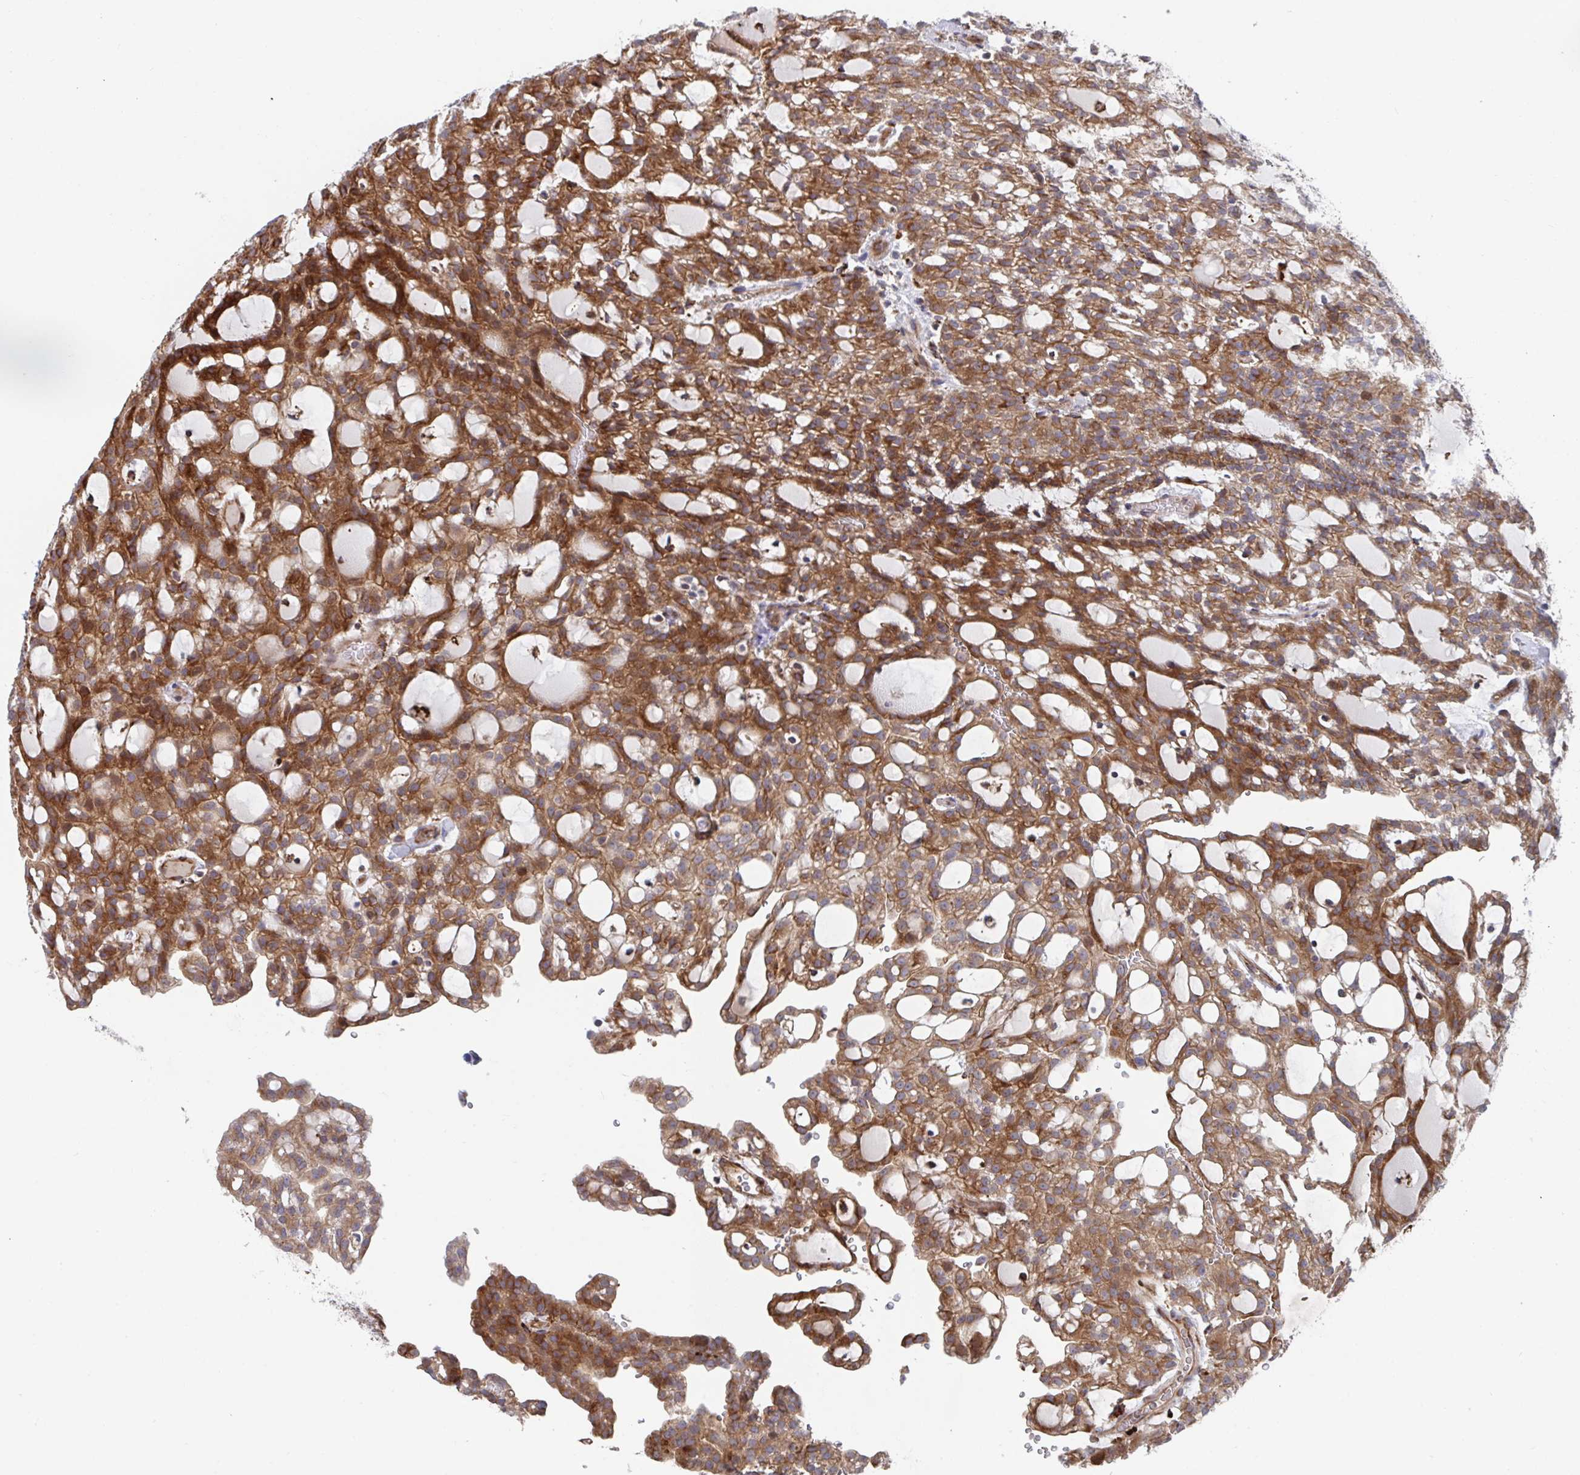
{"staining": {"intensity": "strong", "quantity": ">75%", "location": "cytoplasmic/membranous"}, "tissue": "renal cancer", "cell_type": "Tumor cells", "image_type": "cancer", "snomed": [{"axis": "morphology", "description": "Adenocarcinoma, NOS"}, {"axis": "topography", "description": "Kidney"}], "caption": "Protein analysis of renal cancer tissue exhibits strong cytoplasmic/membranous staining in about >75% of tumor cells.", "gene": "FJX1", "patient": {"sex": "male", "age": 63}}